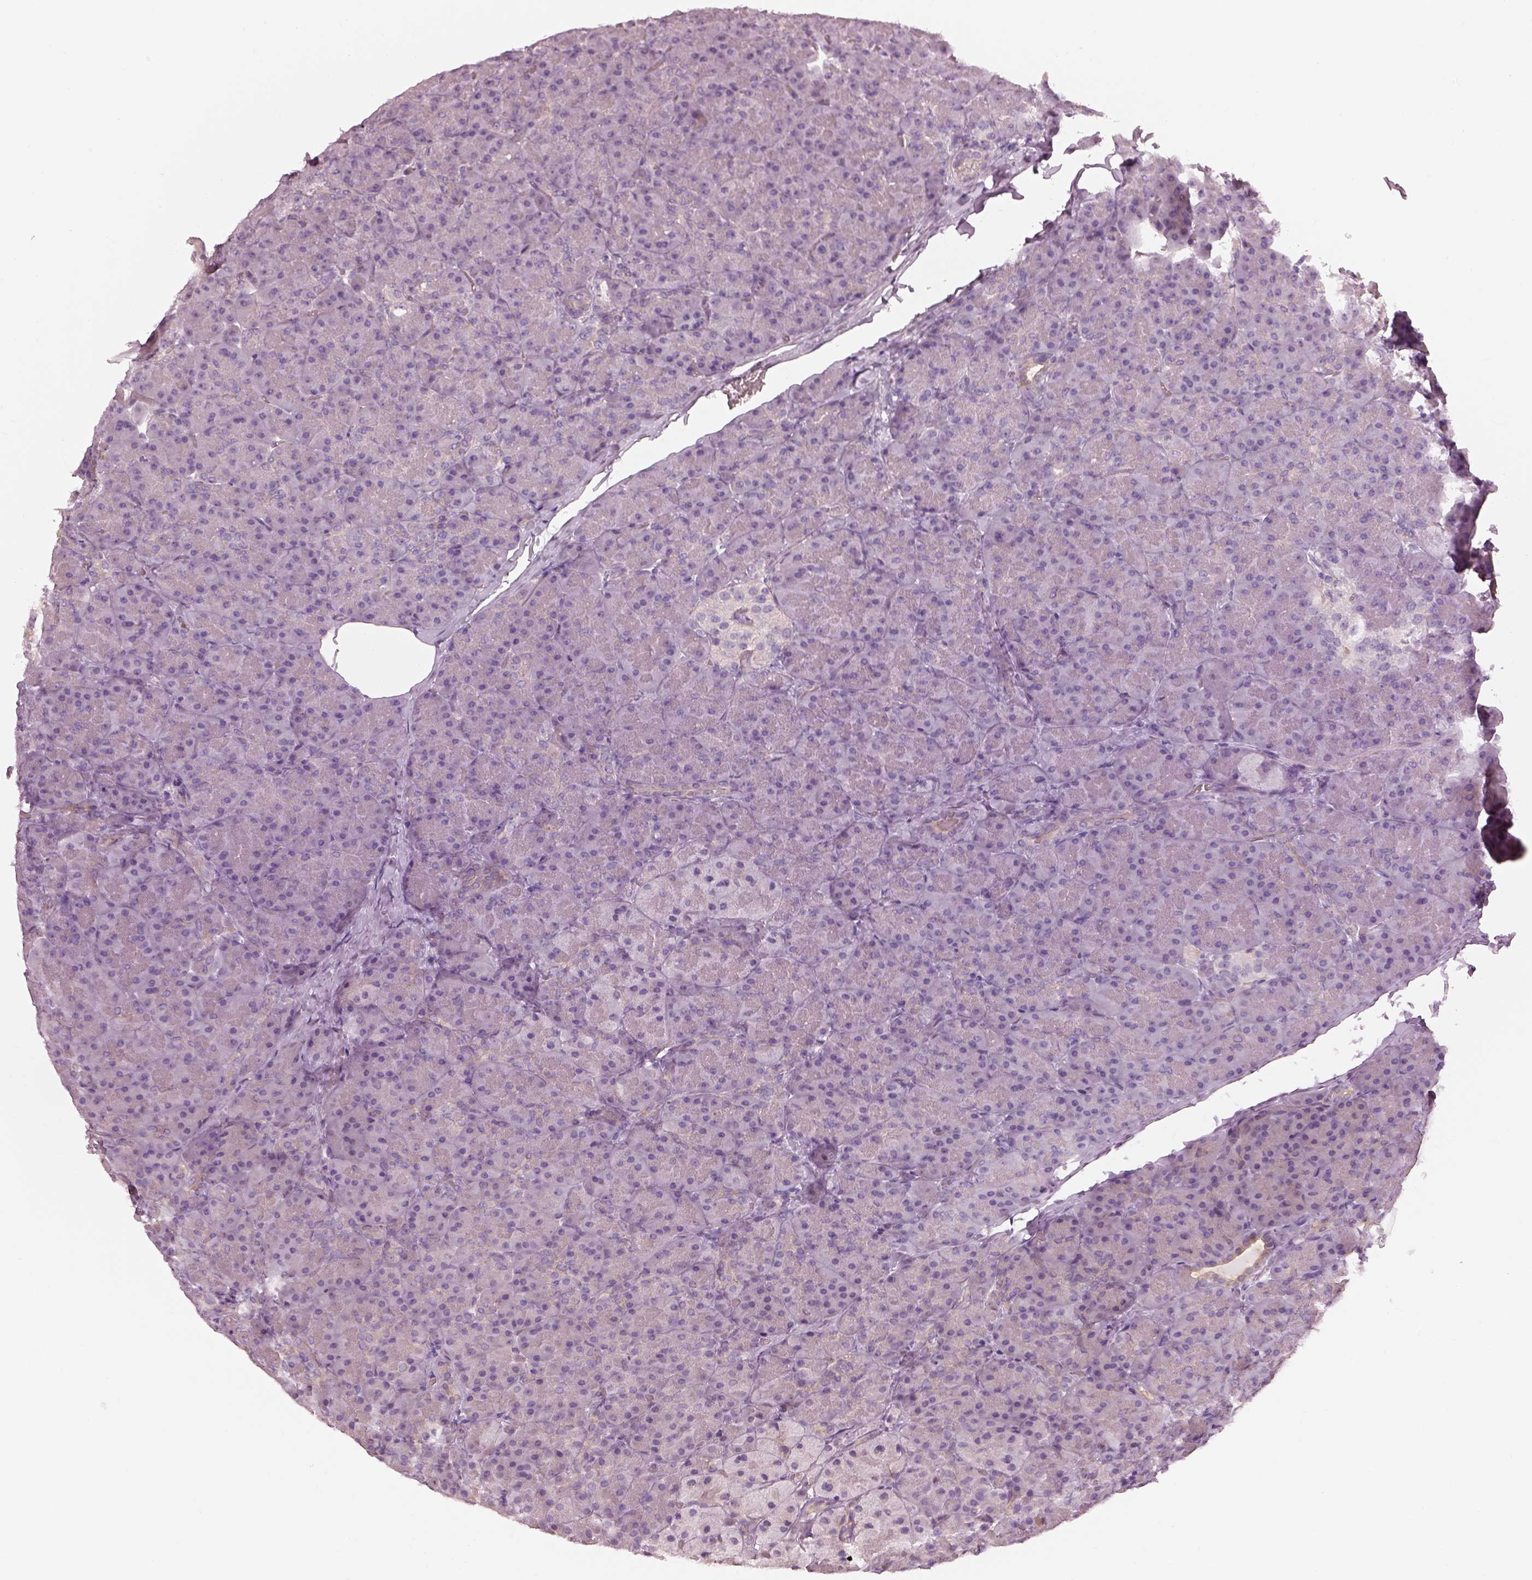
{"staining": {"intensity": "negative", "quantity": "none", "location": "none"}, "tissue": "pancreas", "cell_type": "Exocrine glandular cells", "image_type": "normal", "snomed": [{"axis": "morphology", "description": "Normal tissue, NOS"}, {"axis": "topography", "description": "Pancreas"}], "caption": "This is an IHC histopathology image of unremarkable pancreas. There is no staining in exocrine glandular cells.", "gene": "CACNG4", "patient": {"sex": "male", "age": 57}}